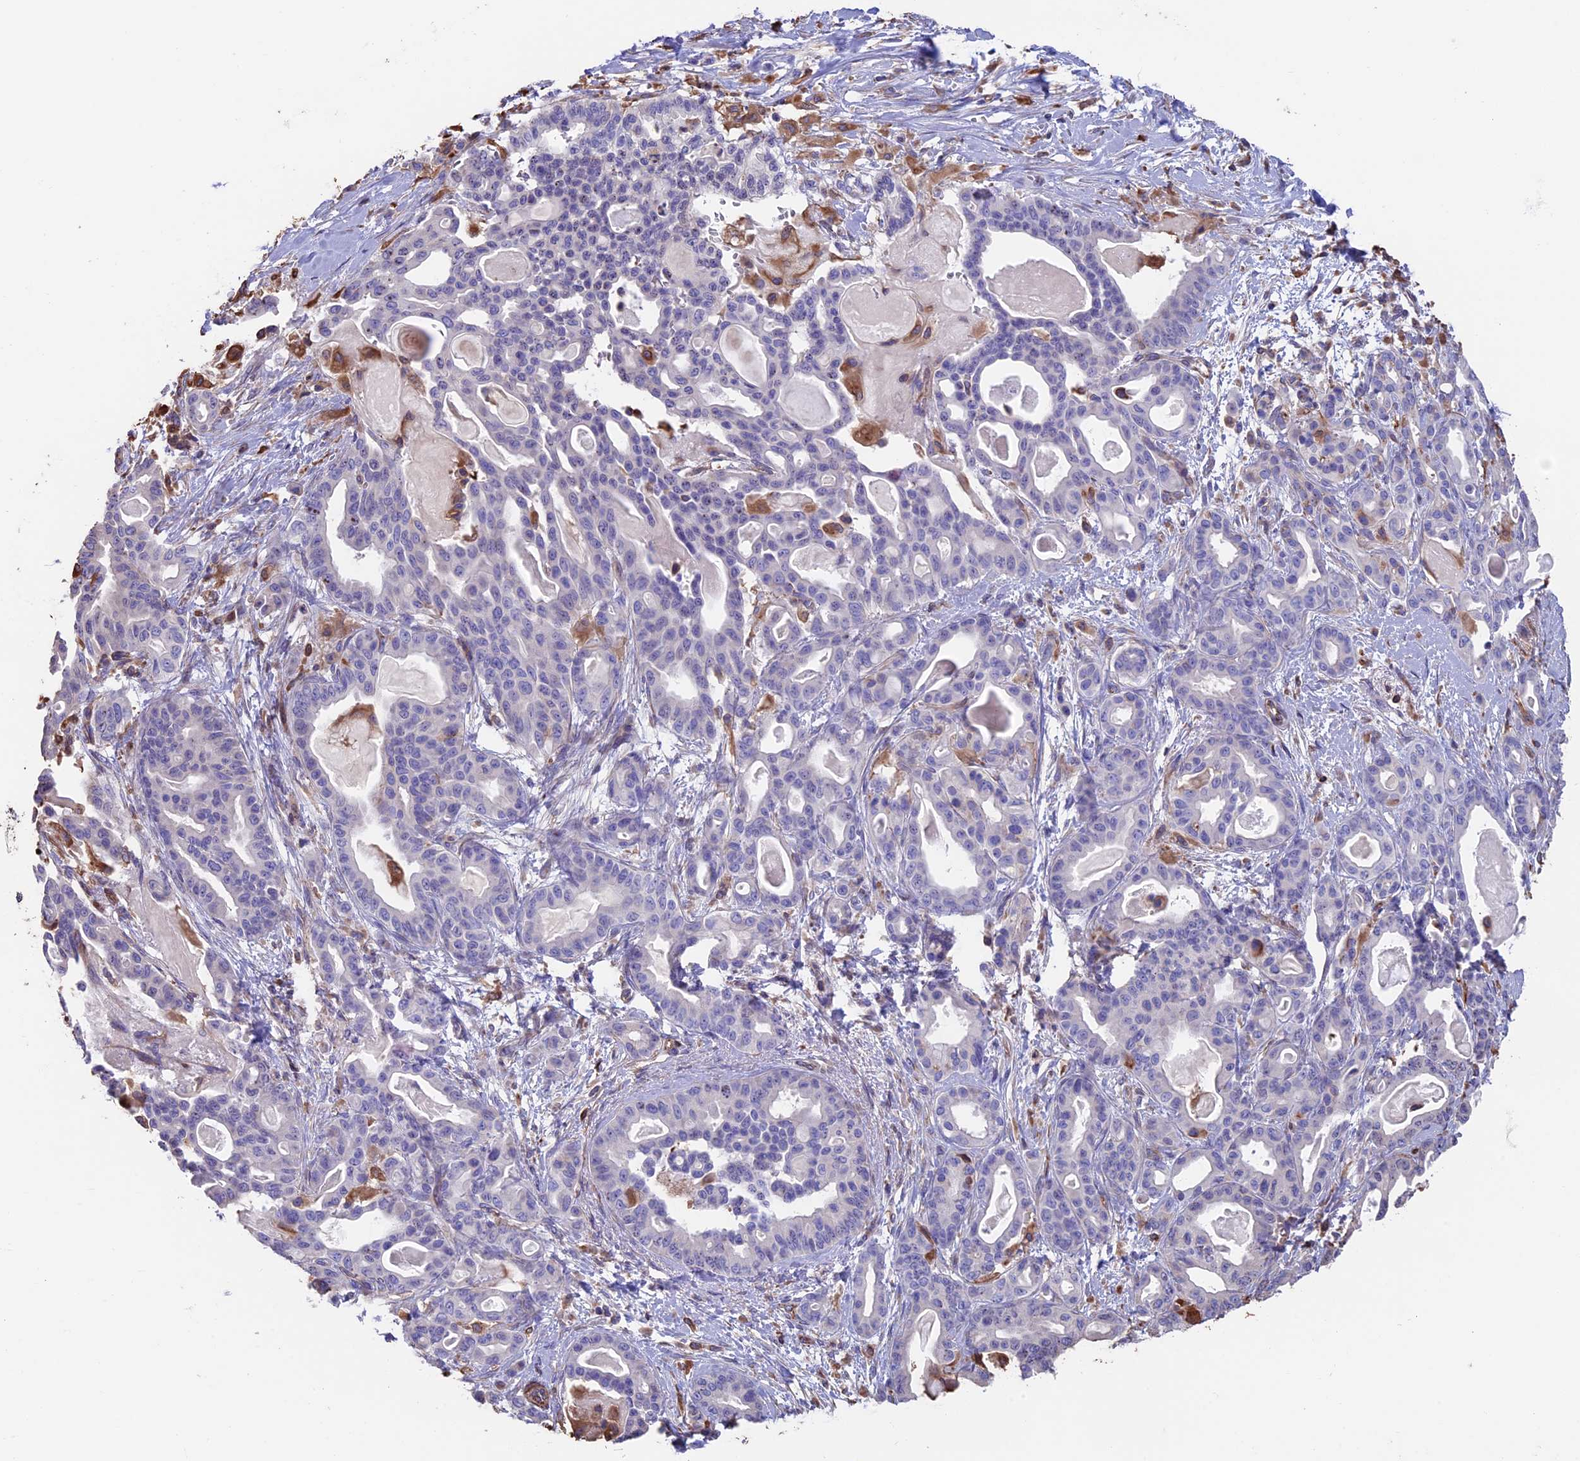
{"staining": {"intensity": "negative", "quantity": "none", "location": "none"}, "tissue": "pancreatic cancer", "cell_type": "Tumor cells", "image_type": "cancer", "snomed": [{"axis": "morphology", "description": "Adenocarcinoma, NOS"}, {"axis": "topography", "description": "Pancreas"}], "caption": "Adenocarcinoma (pancreatic) stained for a protein using immunohistochemistry reveals no expression tumor cells.", "gene": "SEH1L", "patient": {"sex": "male", "age": 63}}